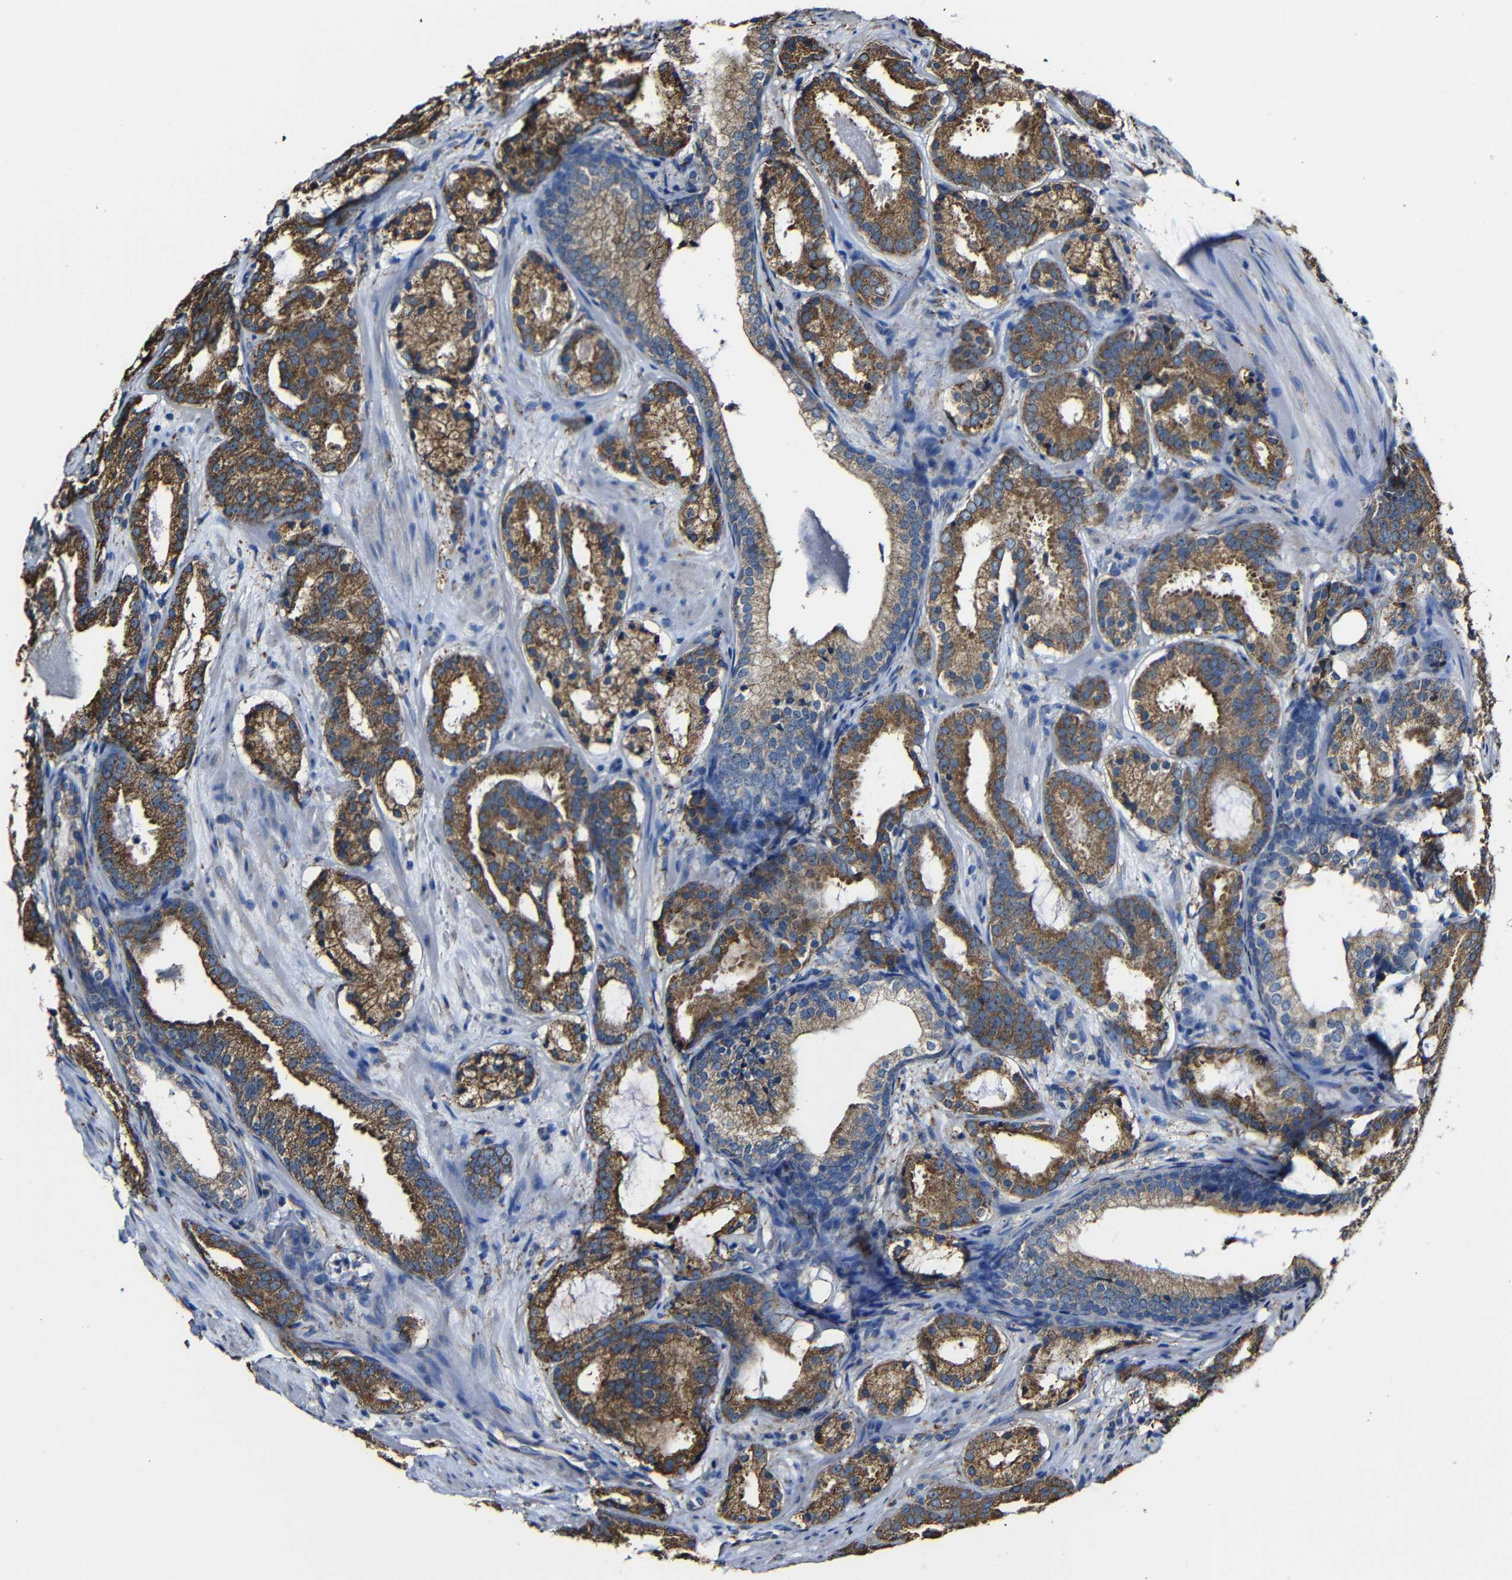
{"staining": {"intensity": "moderate", "quantity": ">75%", "location": "cytoplasmic/membranous"}, "tissue": "prostate cancer", "cell_type": "Tumor cells", "image_type": "cancer", "snomed": [{"axis": "morphology", "description": "Adenocarcinoma, Low grade"}, {"axis": "topography", "description": "Prostate"}], "caption": "A high-resolution image shows immunohistochemistry staining of prostate cancer, which shows moderate cytoplasmic/membranous expression in approximately >75% of tumor cells.", "gene": "PPIB", "patient": {"sex": "male", "age": 69}}